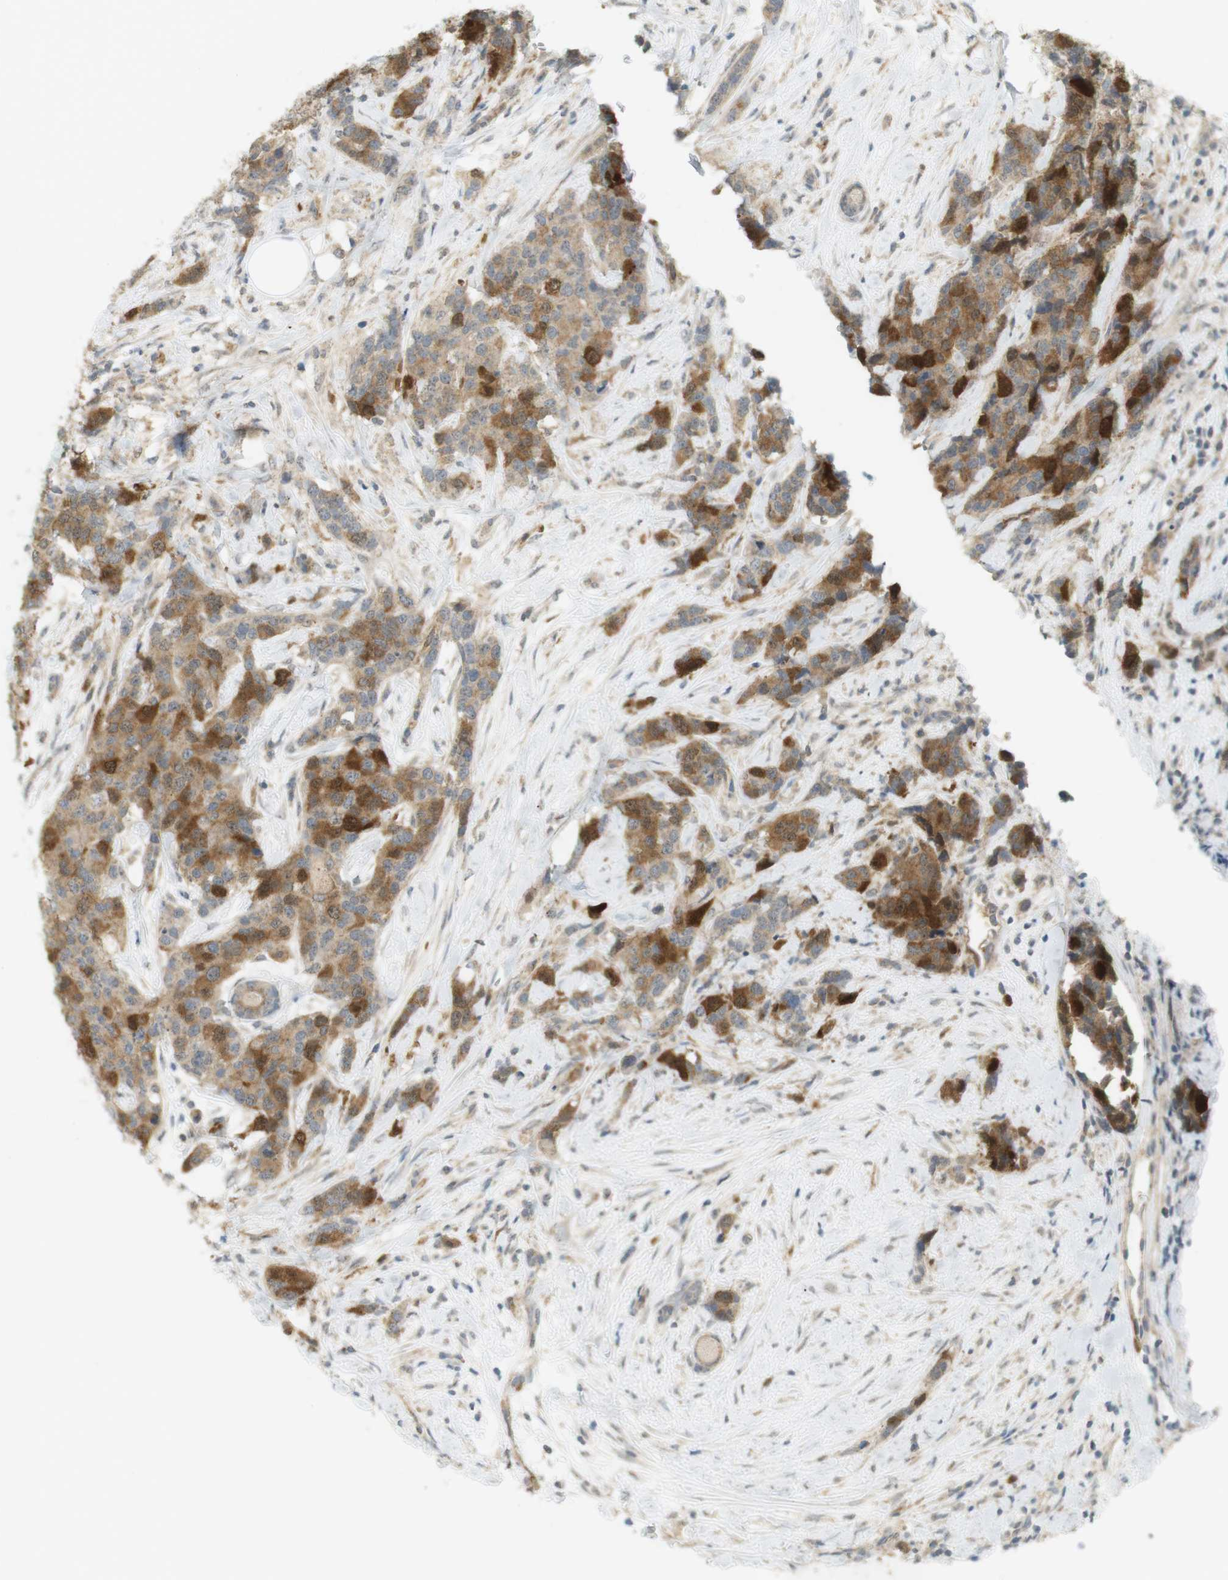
{"staining": {"intensity": "strong", "quantity": "<25%", "location": "cytoplasmic/membranous"}, "tissue": "breast cancer", "cell_type": "Tumor cells", "image_type": "cancer", "snomed": [{"axis": "morphology", "description": "Lobular carcinoma"}, {"axis": "topography", "description": "Breast"}], "caption": "Breast lobular carcinoma stained with a protein marker exhibits strong staining in tumor cells.", "gene": "TTK", "patient": {"sex": "female", "age": 59}}